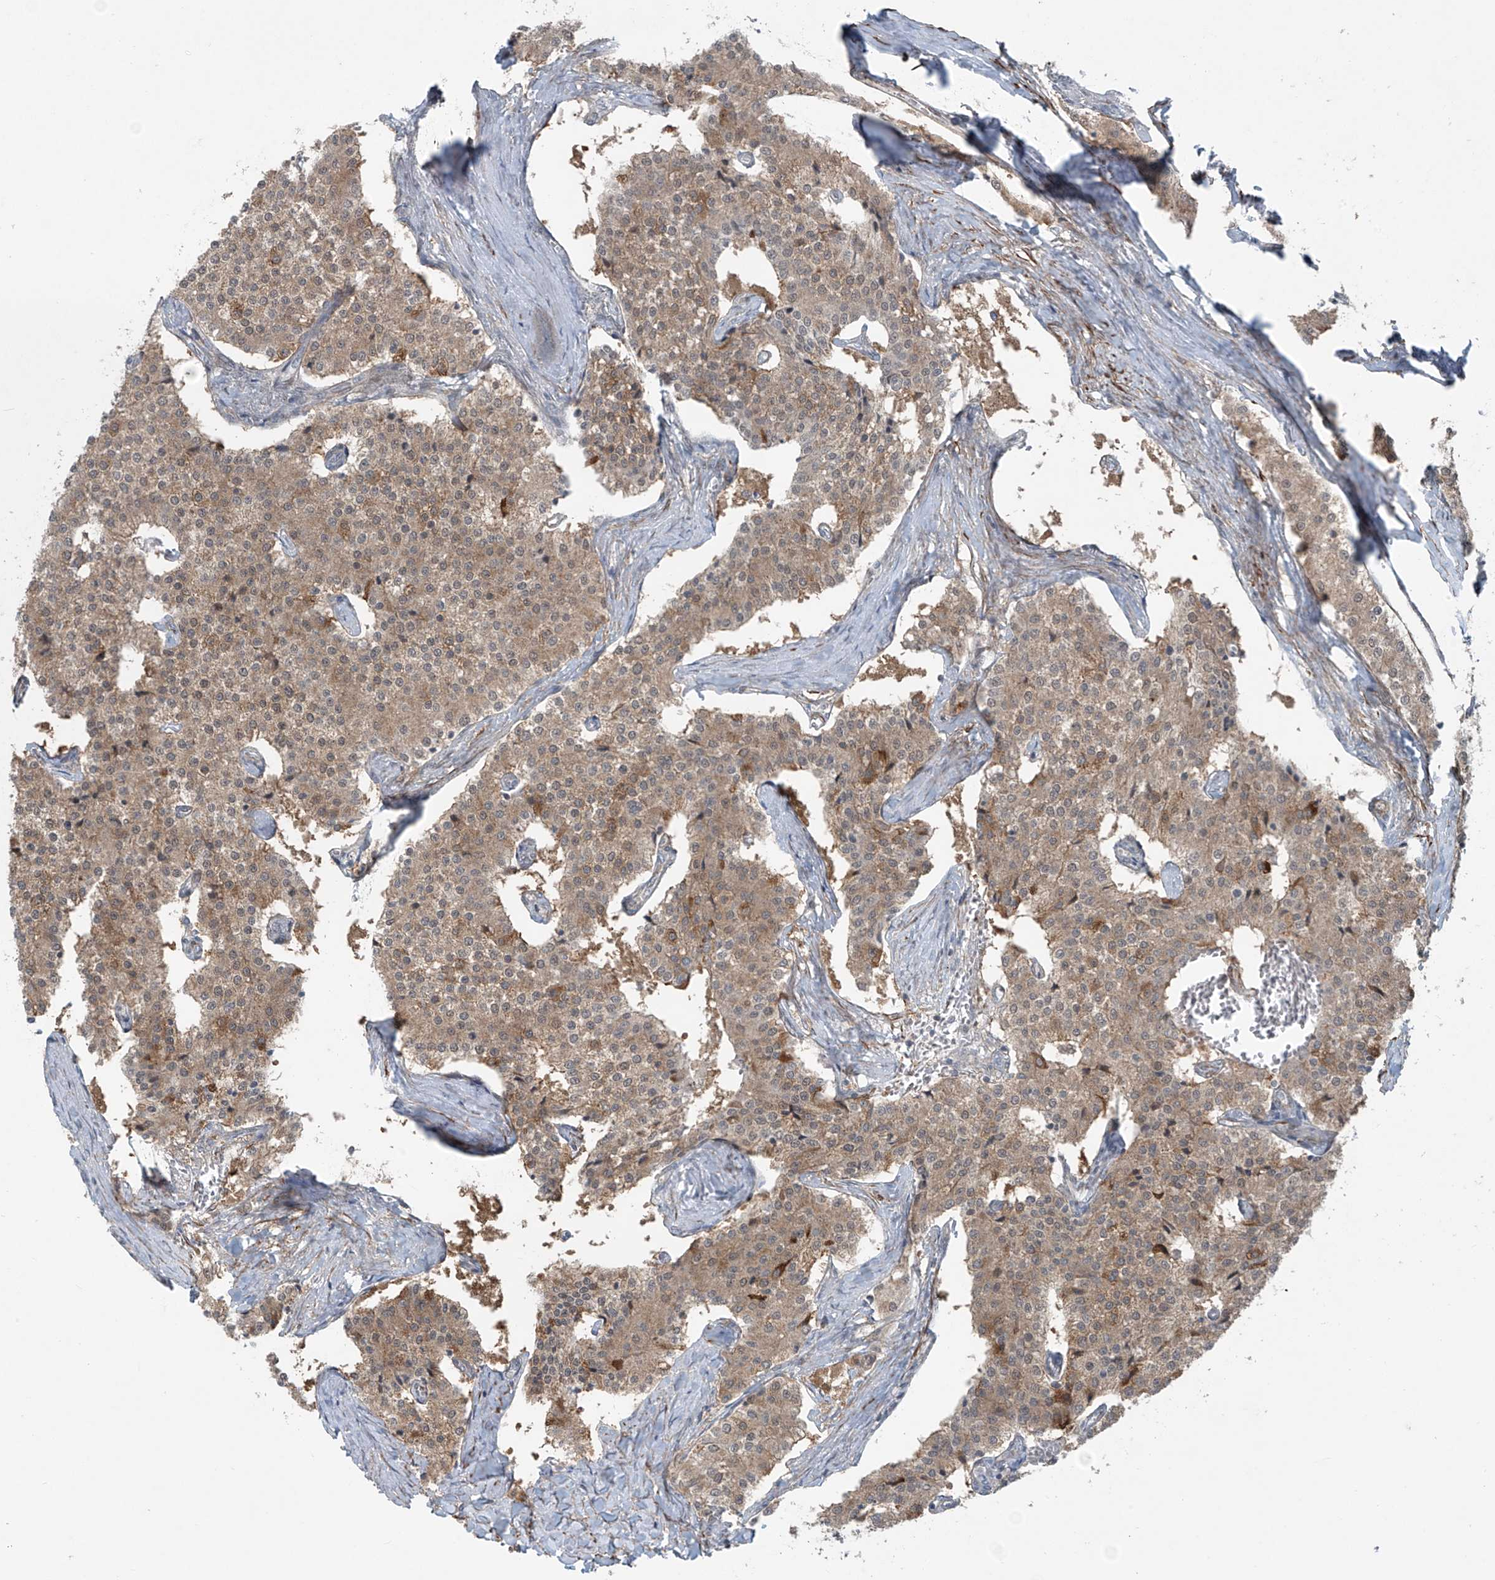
{"staining": {"intensity": "weak", "quantity": ">75%", "location": "cytoplasmic/membranous"}, "tissue": "carcinoid", "cell_type": "Tumor cells", "image_type": "cancer", "snomed": [{"axis": "morphology", "description": "Carcinoid, malignant, NOS"}, {"axis": "topography", "description": "Colon"}], "caption": "Human malignant carcinoid stained with a brown dye demonstrates weak cytoplasmic/membranous positive staining in about >75% of tumor cells.", "gene": "RASGEF1A", "patient": {"sex": "female", "age": 52}}